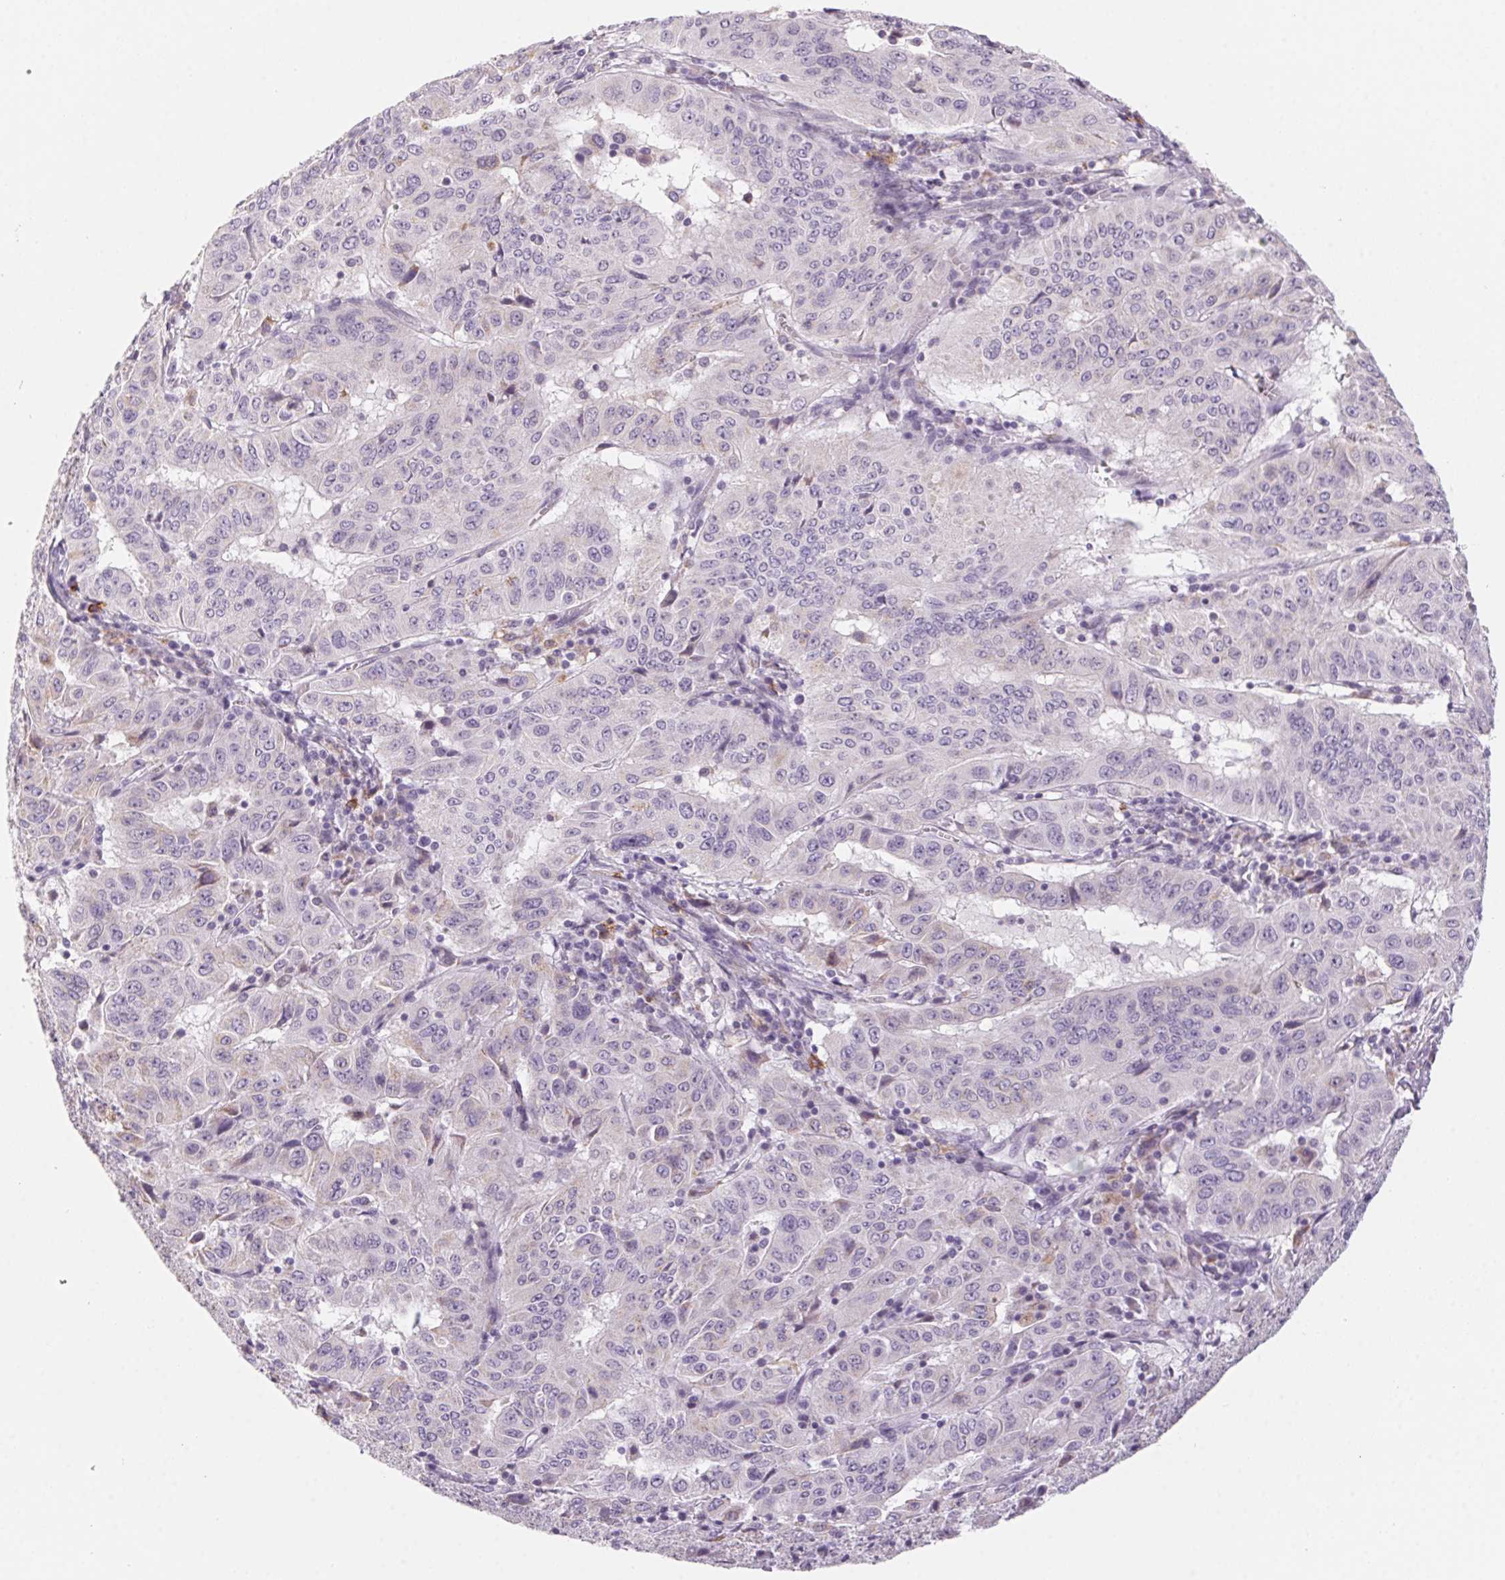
{"staining": {"intensity": "negative", "quantity": "none", "location": "none"}, "tissue": "pancreatic cancer", "cell_type": "Tumor cells", "image_type": "cancer", "snomed": [{"axis": "morphology", "description": "Adenocarcinoma, NOS"}, {"axis": "topography", "description": "Pancreas"}], "caption": "Pancreatic cancer was stained to show a protein in brown. There is no significant staining in tumor cells.", "gene": "PRPH", "patient": {"sex": "male", "age": 63}}